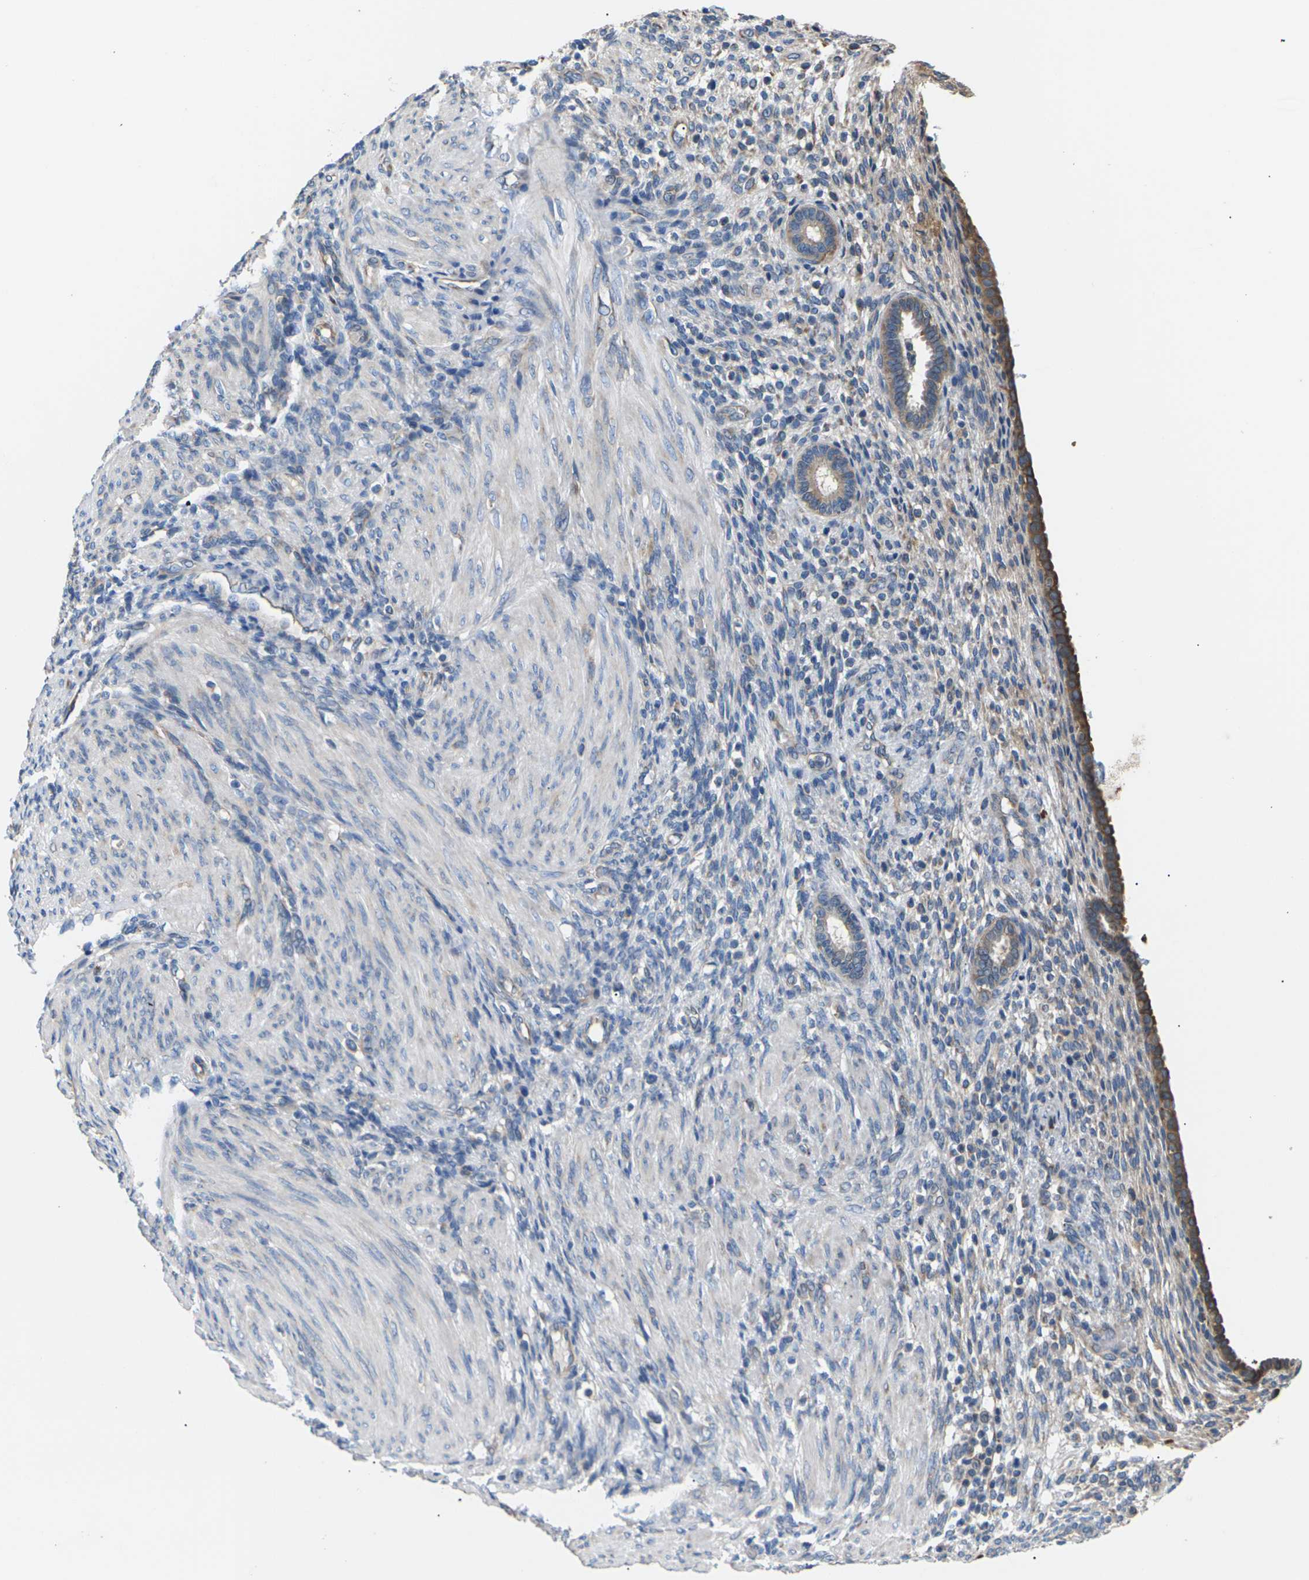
{"staining": {"intensity": "weak", "quantity": "25%-75%", "location": "cytoplasmic/membranous"}, "tissue": "endometrium", "cell_type": "Cells in endometrial stroma", "image_type": "normal", "snomed": [{"axis": "morphology", "description": "Normal tissue, NOS"}, {"axis": "topography", "description": "Endometrium"}], "caption": "Immunohistochemical staining of normal endometrium shows weak cytoplasmic/membranous protein expression in about 25%-75% of cells in endometrial stroma.", "gene": "KLHDC8B", "patient": {"sex": "female", "age": 72}}